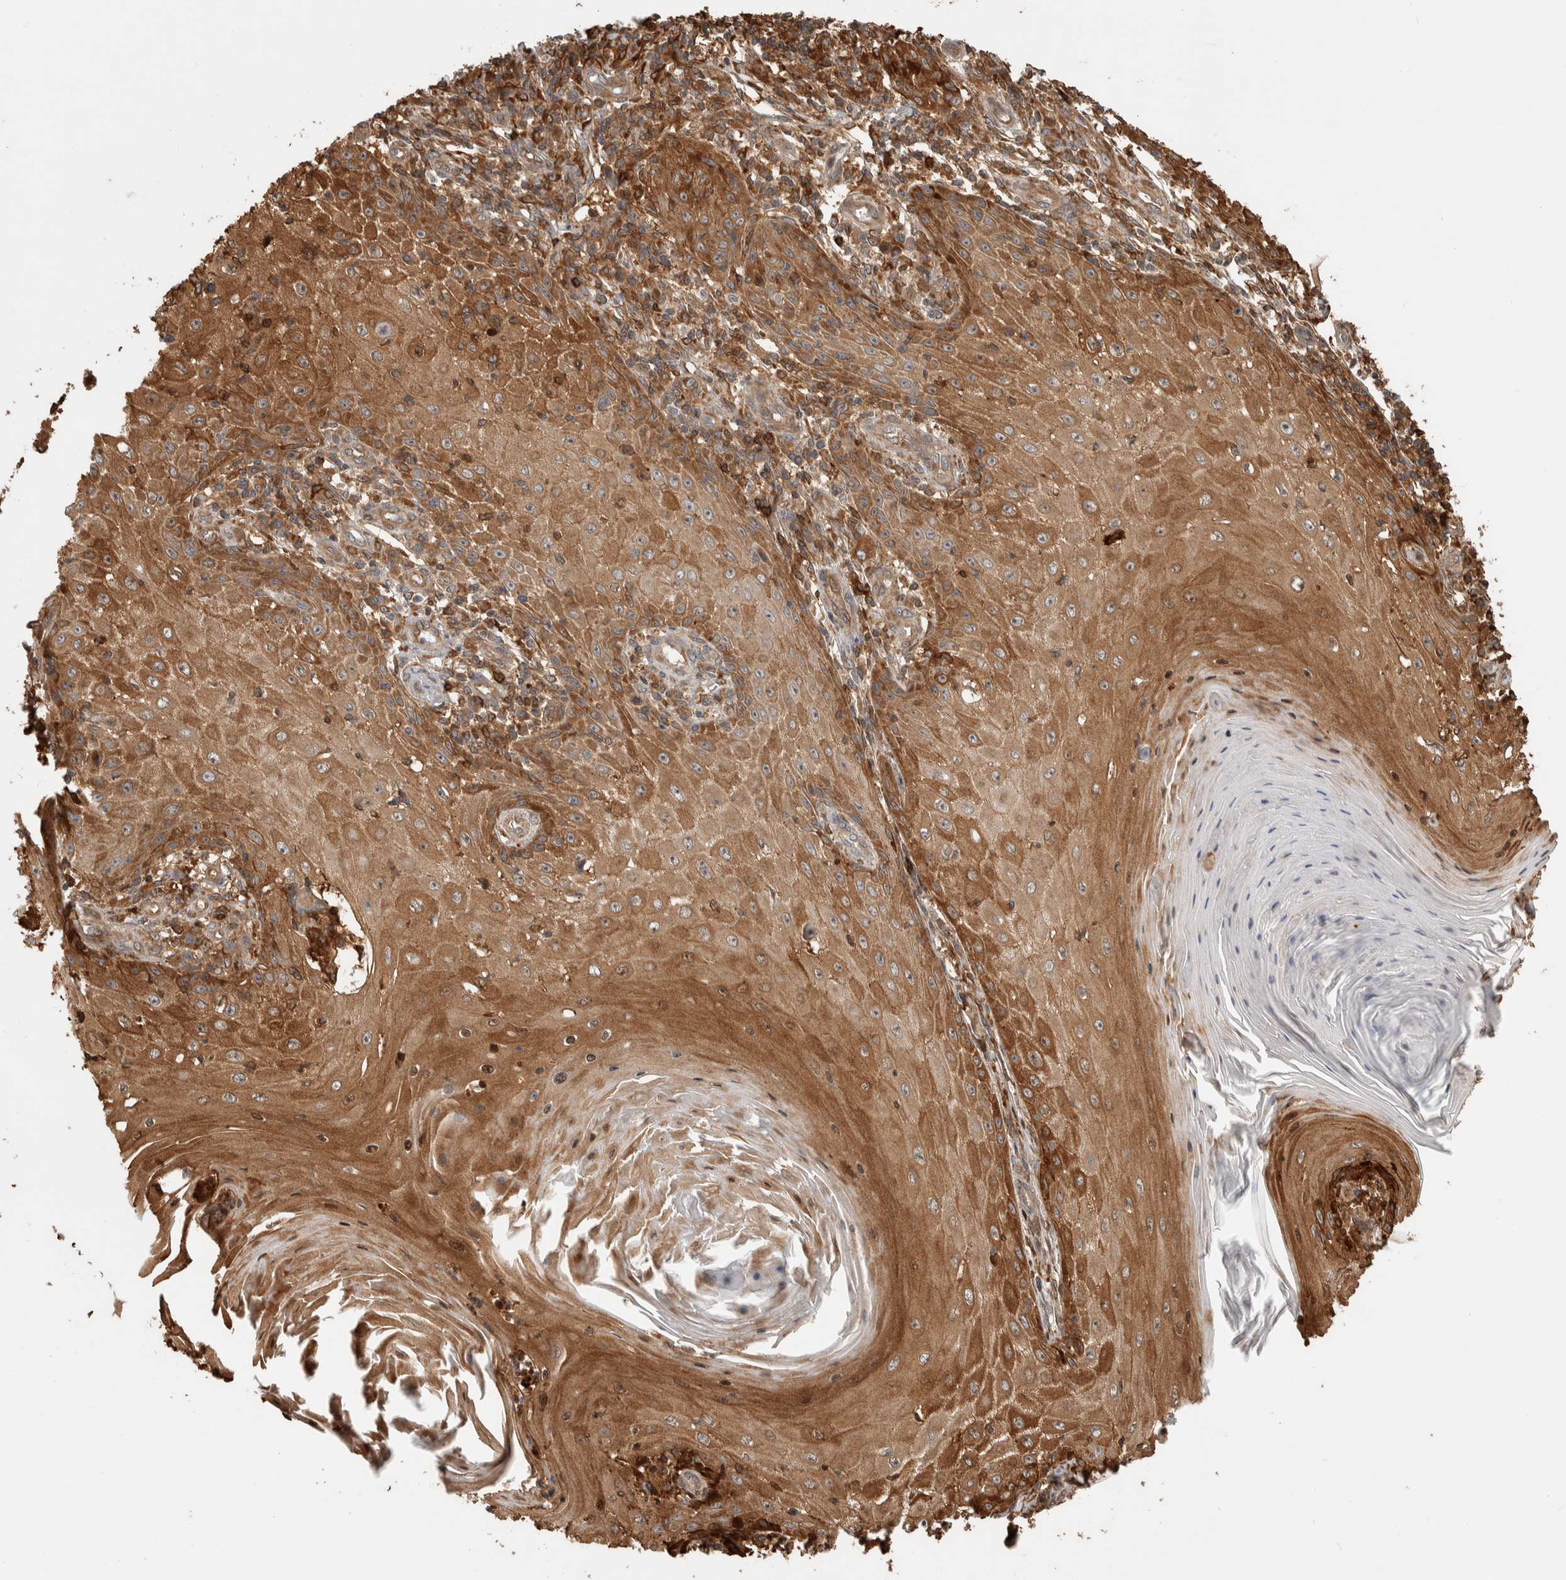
{"staining": {"intensity": "strong", "quantity": ">75%", "location": "cytoplasmic/membranous"}, "tissue": "skin cancer", "cell_type": "Tumor cells", "image_type": "cancer", "snomed": [{"axis": "morphology", "description": "Squamous cell carcinoma, NOS"}, {"axis": "topography", "description": "Skin"}], "caption": "Human squamous cell carcinoma (skin) stained with a brown dye shows strong cytoplasmic/membranous positive positivity in about >75% of tumor cells.", "gene": "CNTROB", "patient": {"sex": "female", "age": 73}}